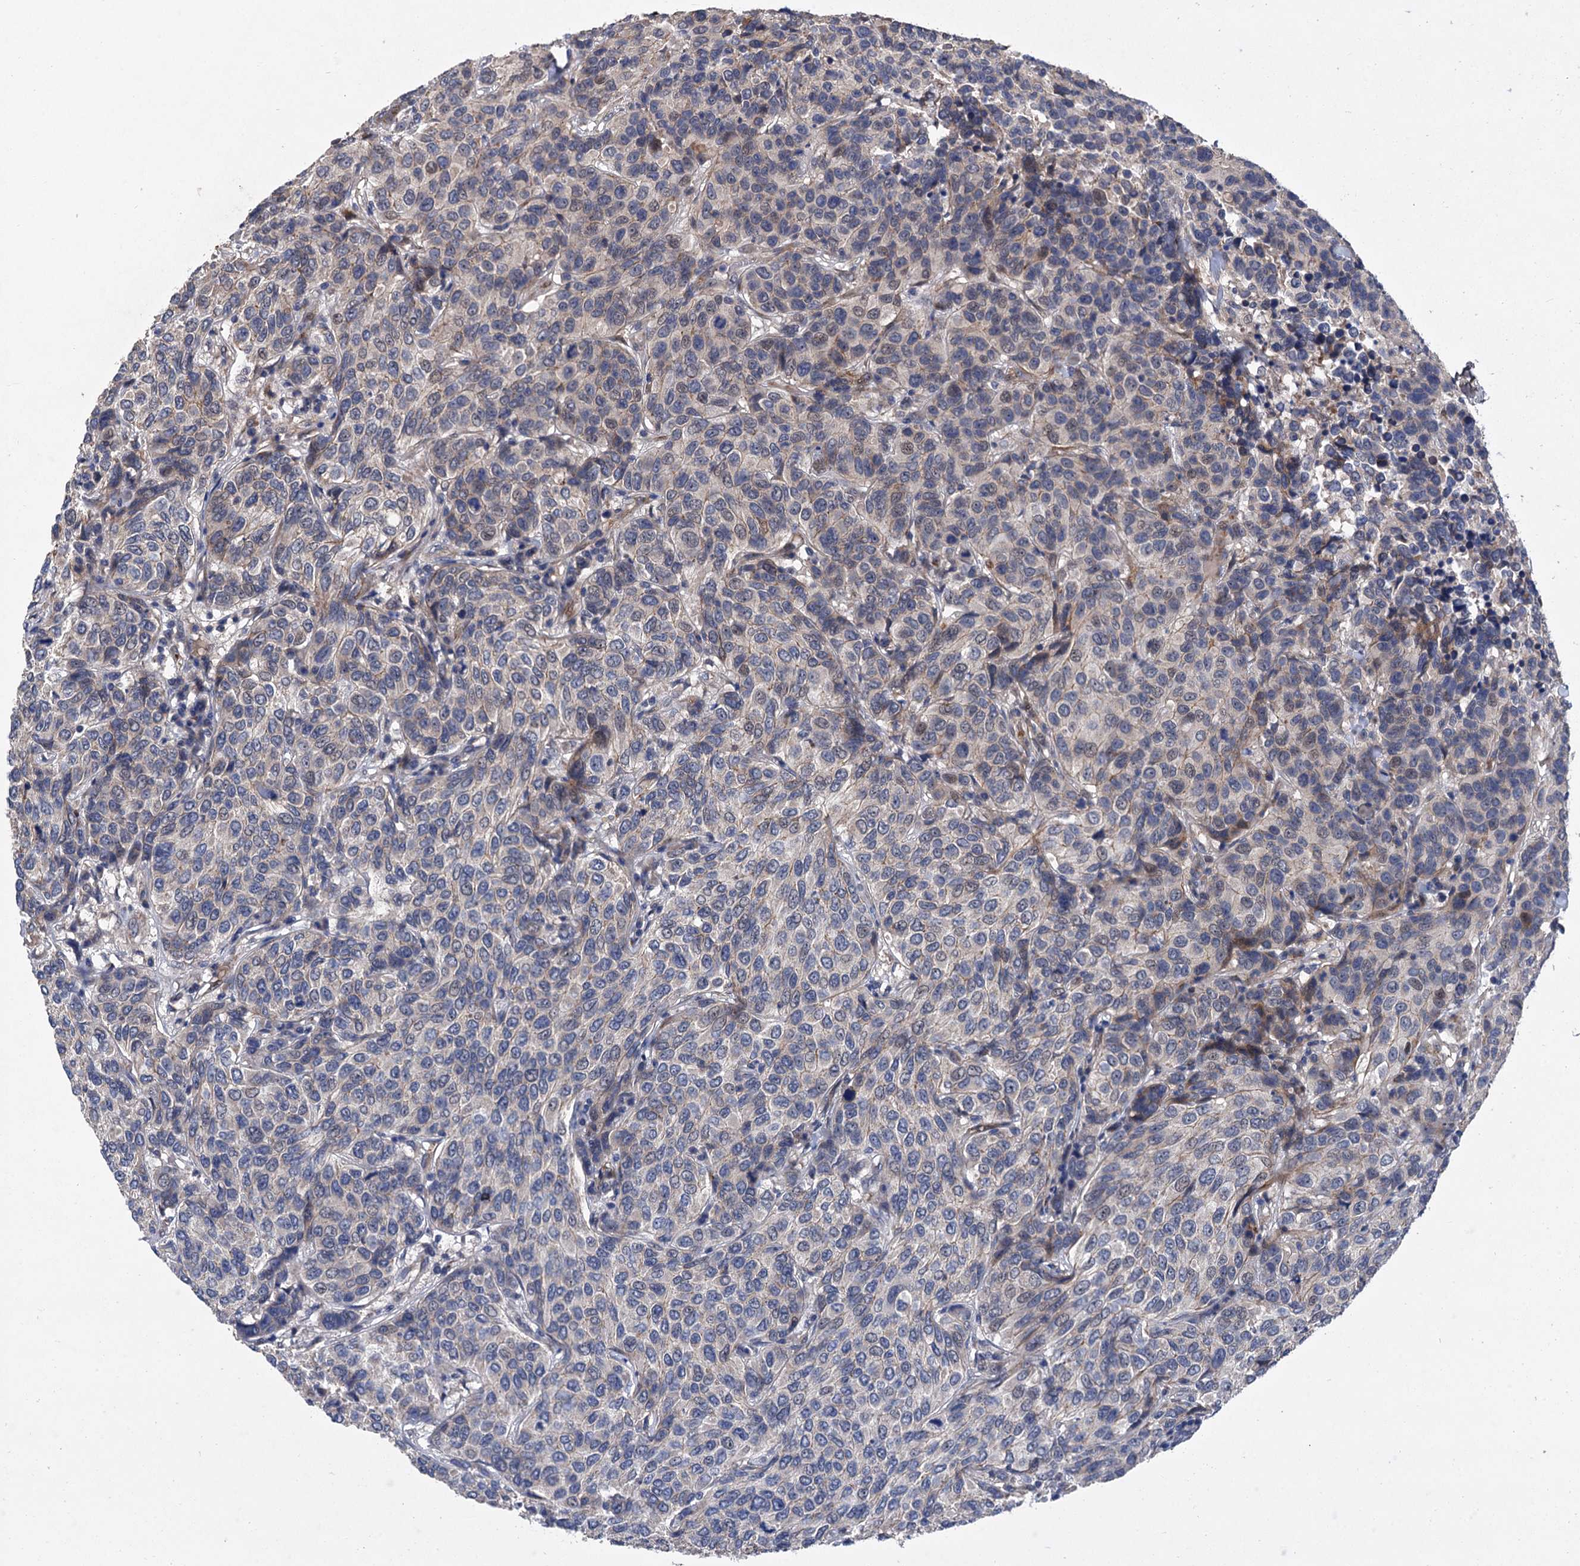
{"staining": {"intensity": "negative", "quantity": "none", "location": "none"}, "tissue": "breast cancer", "cell_type": "Tumor cells", "image_type": "cancer", "snomed": [{"axis": "morphology", "description": "Duct carcinoma"}, {"axis": "topography", "description": "Breast"}], "caption": "A high-resolution histopathology image shows IHC staining of breast cancer (invasive ductal carcinoma), which demonstrates no significant staining in tumor cells.", "gene": "TRAF7", "patient": {"sex": "female", "age": 55}}